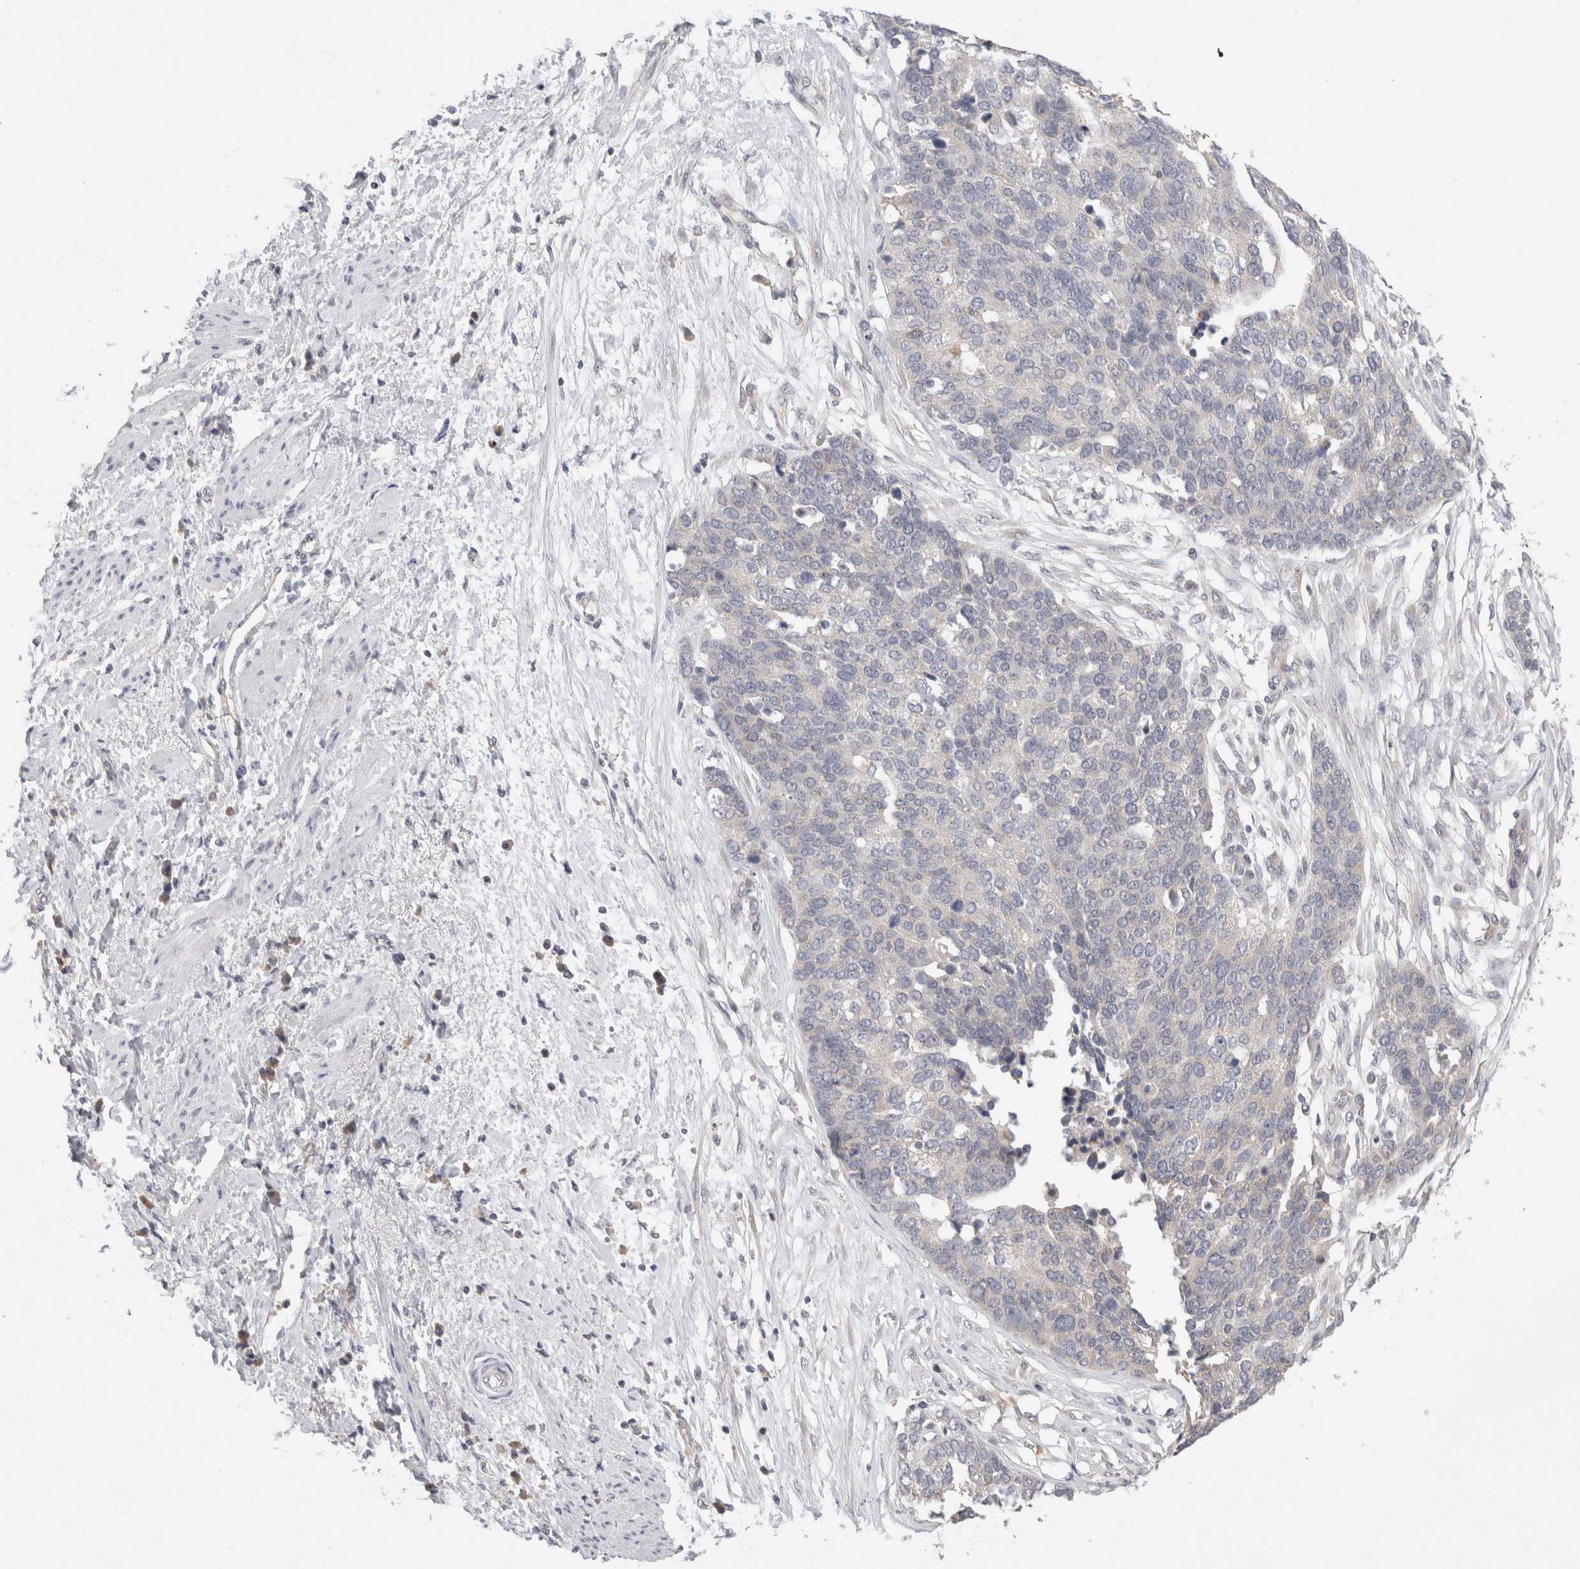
{"staining": {"intensity": "negative", "quantity": "none", "location": "none"}, "tissue": "ovarian cancer", "cell_type": "Tumor cells", "image_type": "cancer", "snomed": [{"axis": "morphology", "description": "Cystadenocarcinoma, serous, NOS"}, {"axis": "topography", "description": "Ovary"}], "caption": "Serous cystadenocarcinoma (ovarian) stained for a protein using immunohistochemistry exhibits no staining tumor cells.", "gene": "GAS1", "patient": {"sex": "female", "age": 44}}